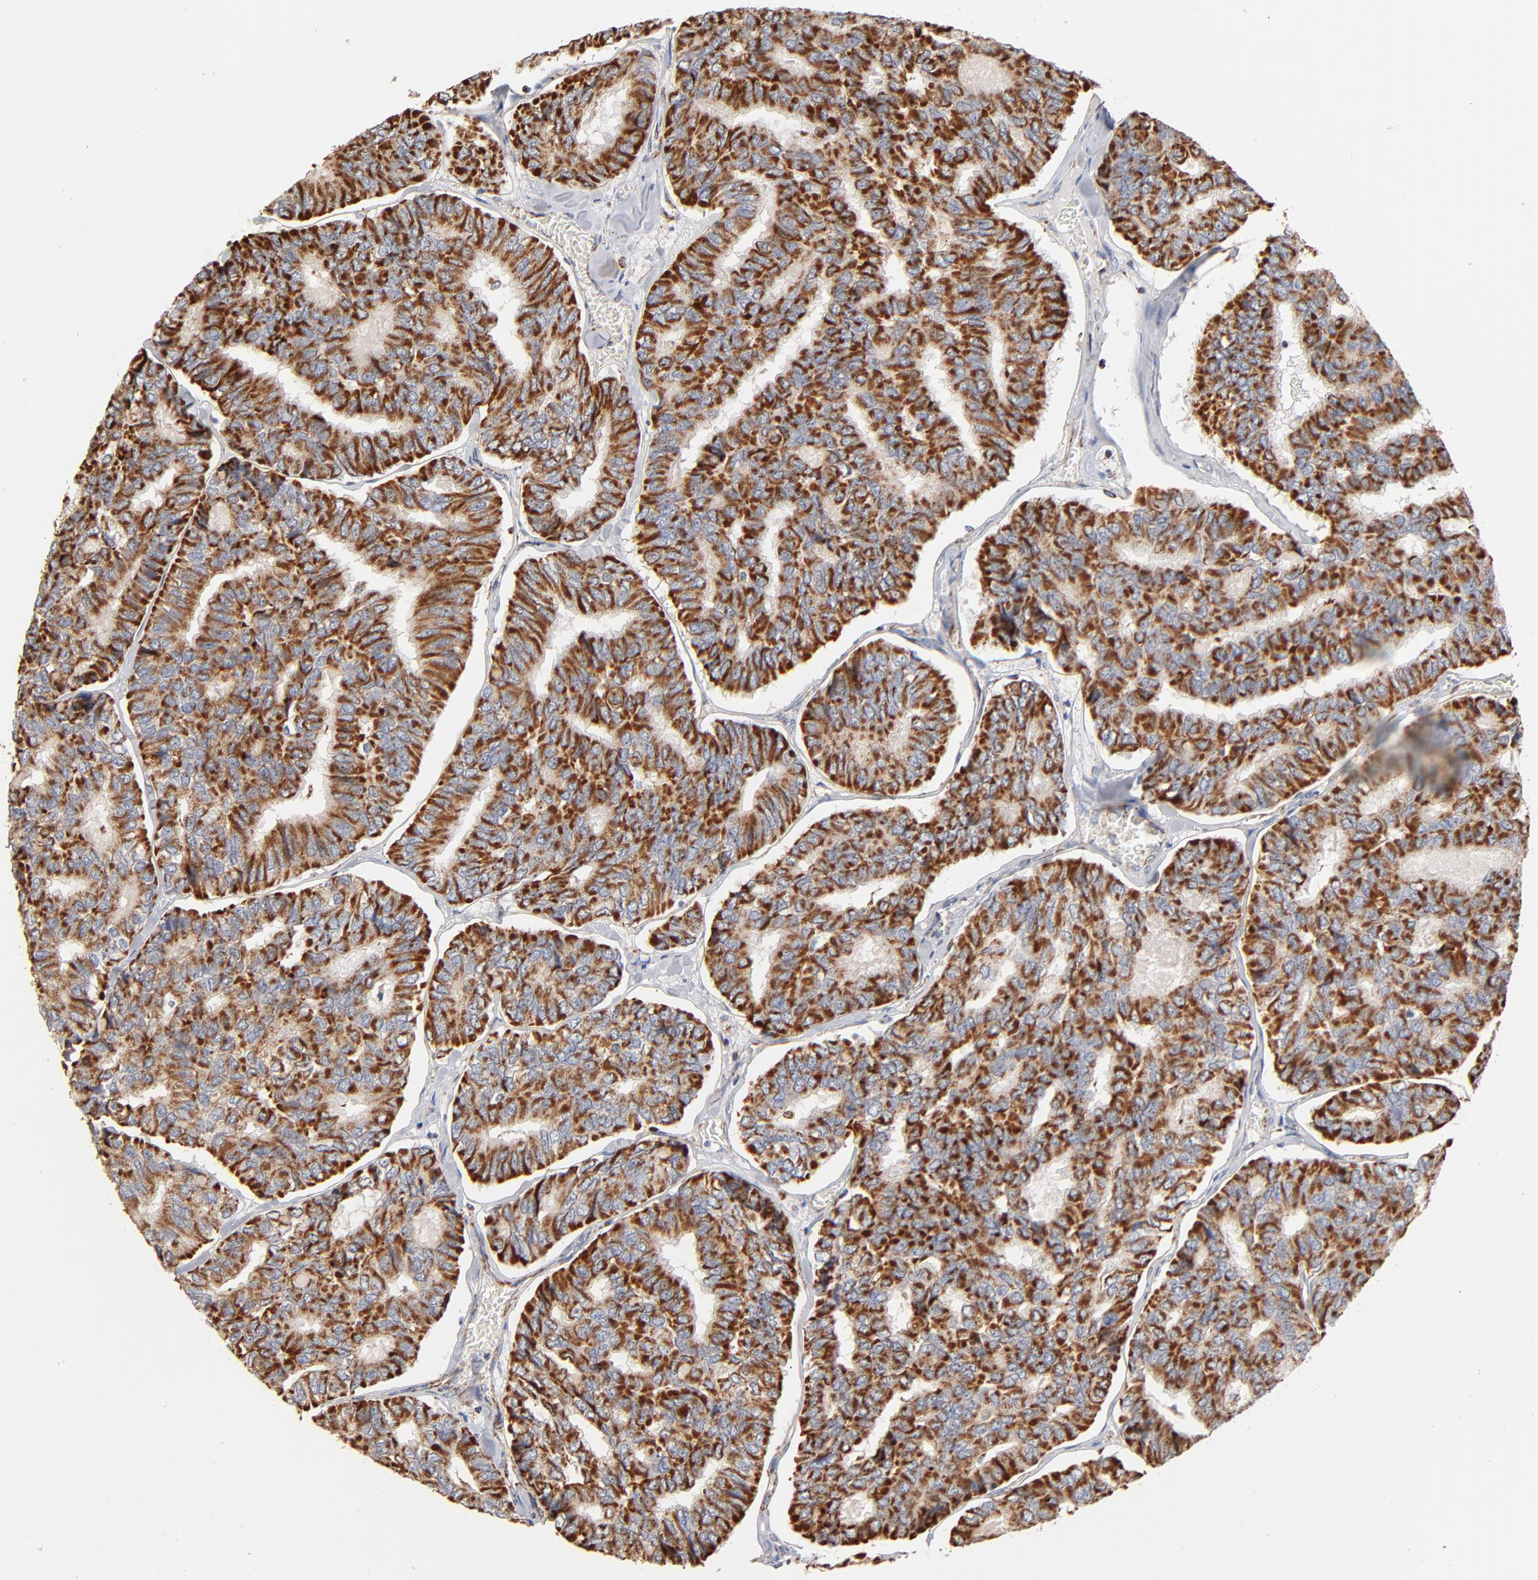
{"staining": {"intensity": "strong", "quantity": ">75%", "location": "cytoplasmic/membranous"}, "tissue": "thyroid cancer", "cell_type": "Tumor cells", "image_type": "cancer", "snomed": [{"axis": "morphology", "description": "Papillary adenocarcinoma, NOS"}, {"axis": "topography", "description": "Thyroid gland"}], "caption": "The photomicrograph shows staining of thyroid papillary adenocarcinoma, revealing strong cytoplasmic/membranous protein staining (brown color) within tumor cells.", "gene": "UQCRC1", "patient": {"sex": "female", "age": 35}}